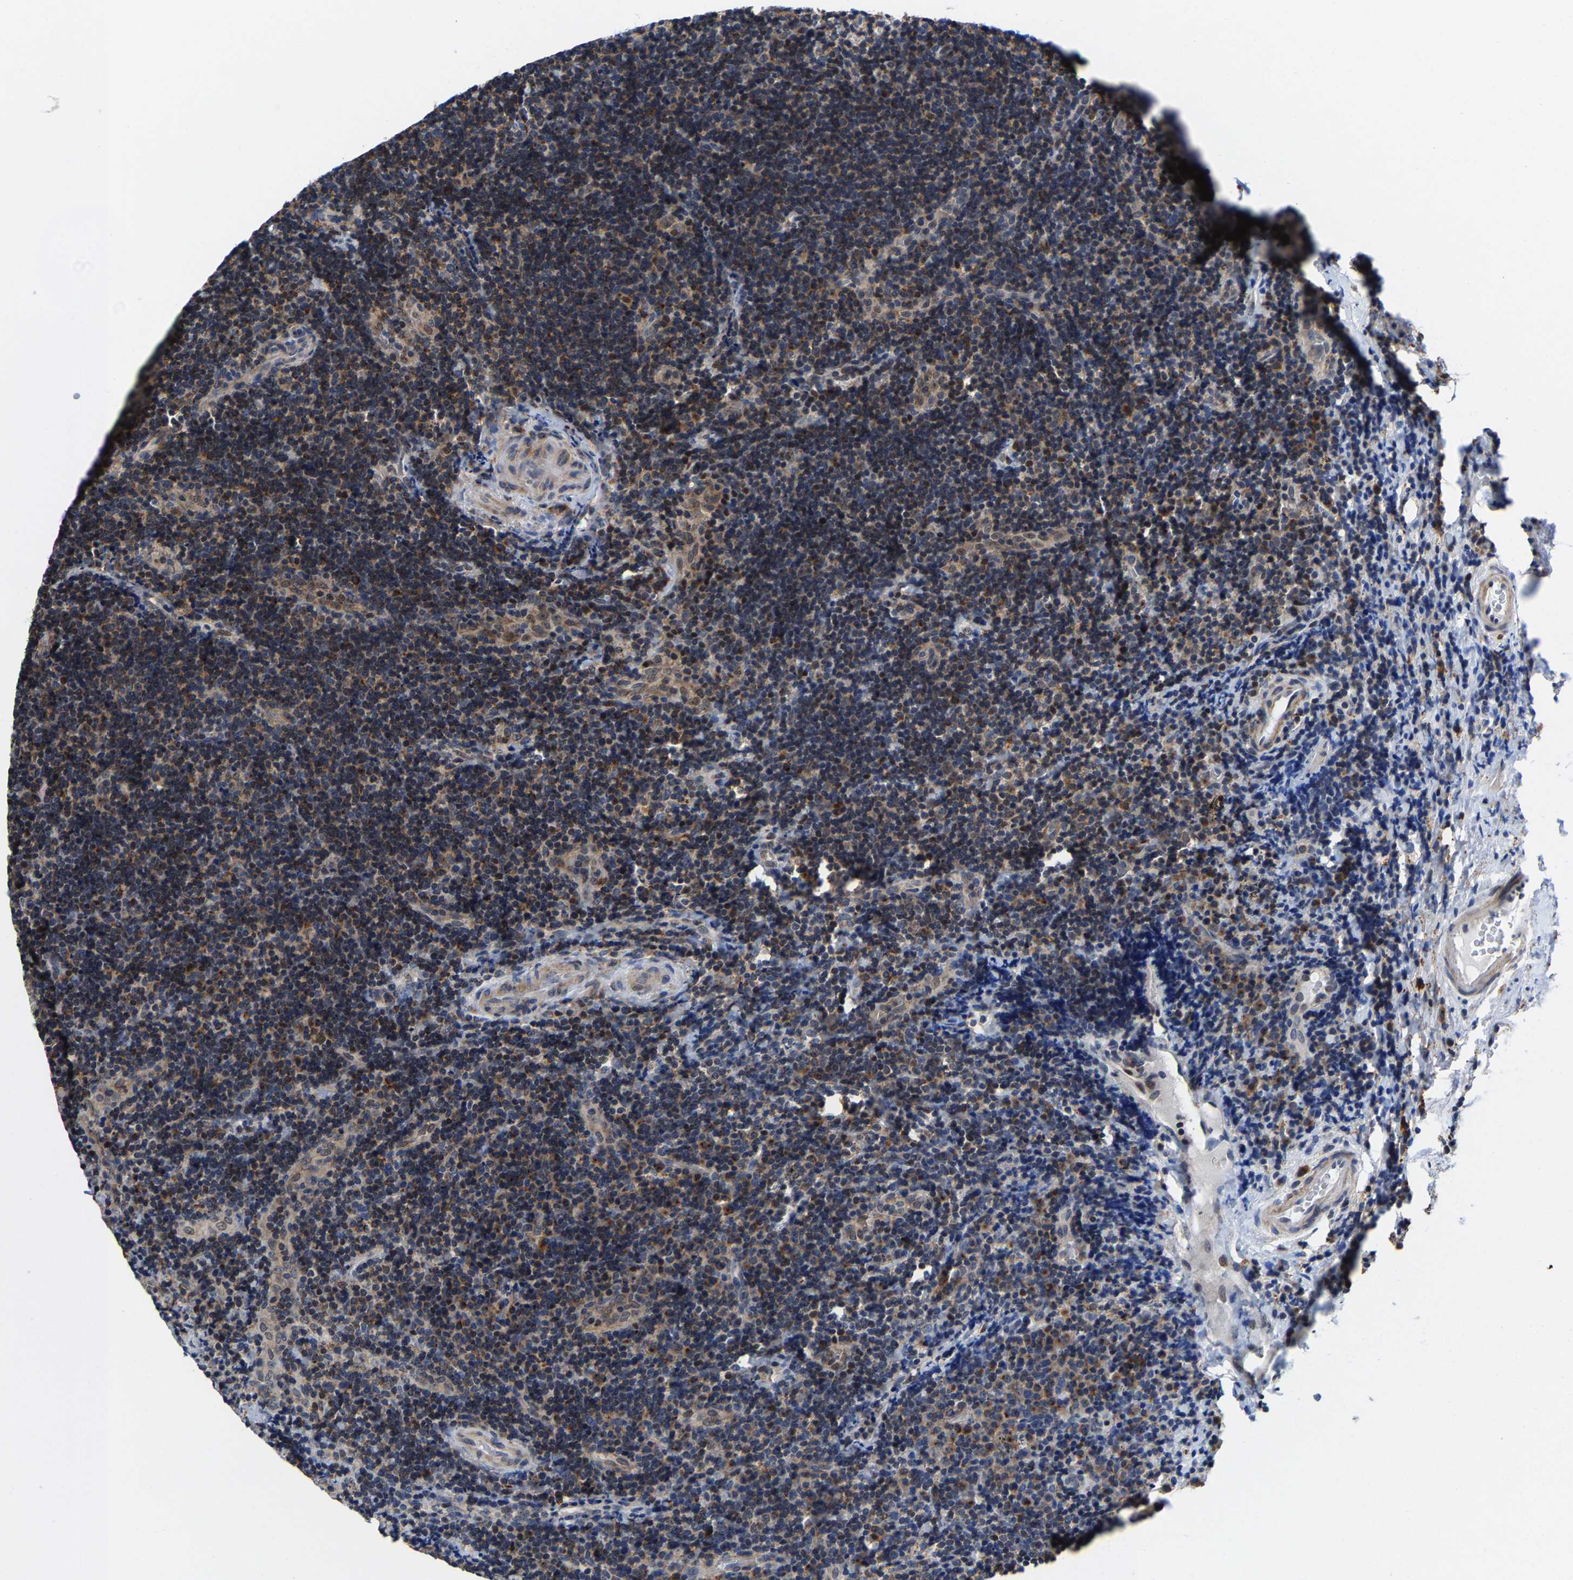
{"staining": {"intensity": "moderate", "quantity": ">75%", "location": "cytoplasmic/membranous"}, "tissue": "lymphoma", "cell_type": "Tumor cells", "image_type": "cancer", "snomed": [{"axis": "morphology", "description": "Malignant lymphoma, non-Hodgkin's type, High grade"}, {"axis": "topography", "description": "Tonsil"}], "caption": "Protein expression analysis of lymphoma shows moderate cytoplasmic/membranous staining in about >75% of tumor cells.", "gene": "PFKFB3", "patient": {"sex": "female", "age": 36}}